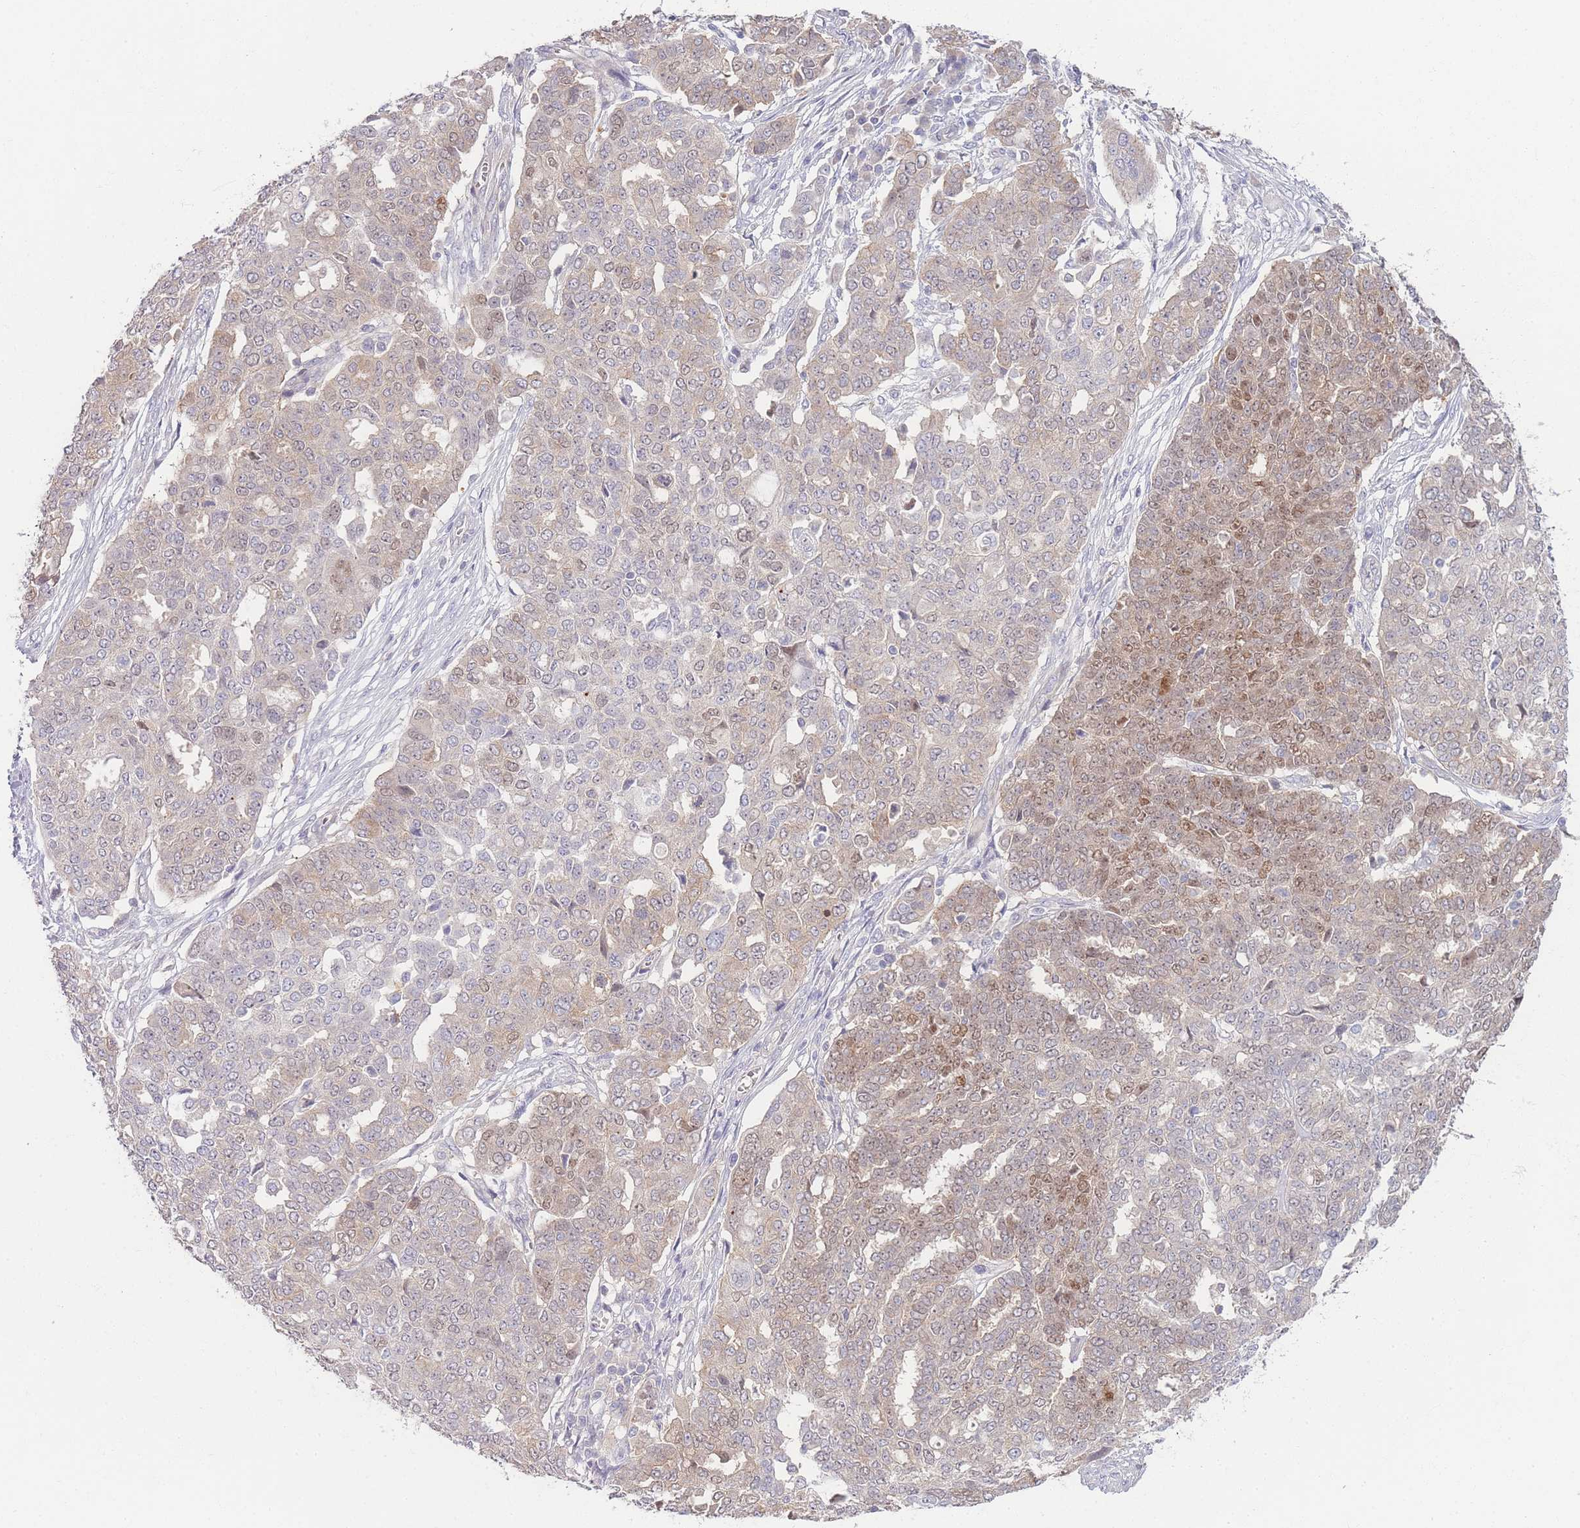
{"staining": {"intensity": "moderate", "quantity": "<25%", "location": "nuclear"}, "tissue": "ovarian cancer", "cell_type": "Tumor cells", "image_type": "cancer", "snomed": [{"axis": "morphology", "description": "Cystadenocarcinoma, serous, NOS"}, {"axis": "topography", "description": "Soft tissue"}, {"axis": "topography", "description": "Ovary"}], "caption": "The photomicrograph reveals staining of ovarian serous cystadenocarcinoma, revealing moderate nuclear protein staining (brown color) within tumor cells. The staining was performed using DAB, with brown indicating positive protein expression. Nuclei are stained blue with hematoxylin.", "gene": "SPHKAP", "patient": {"sex": "female", "age": 57}}